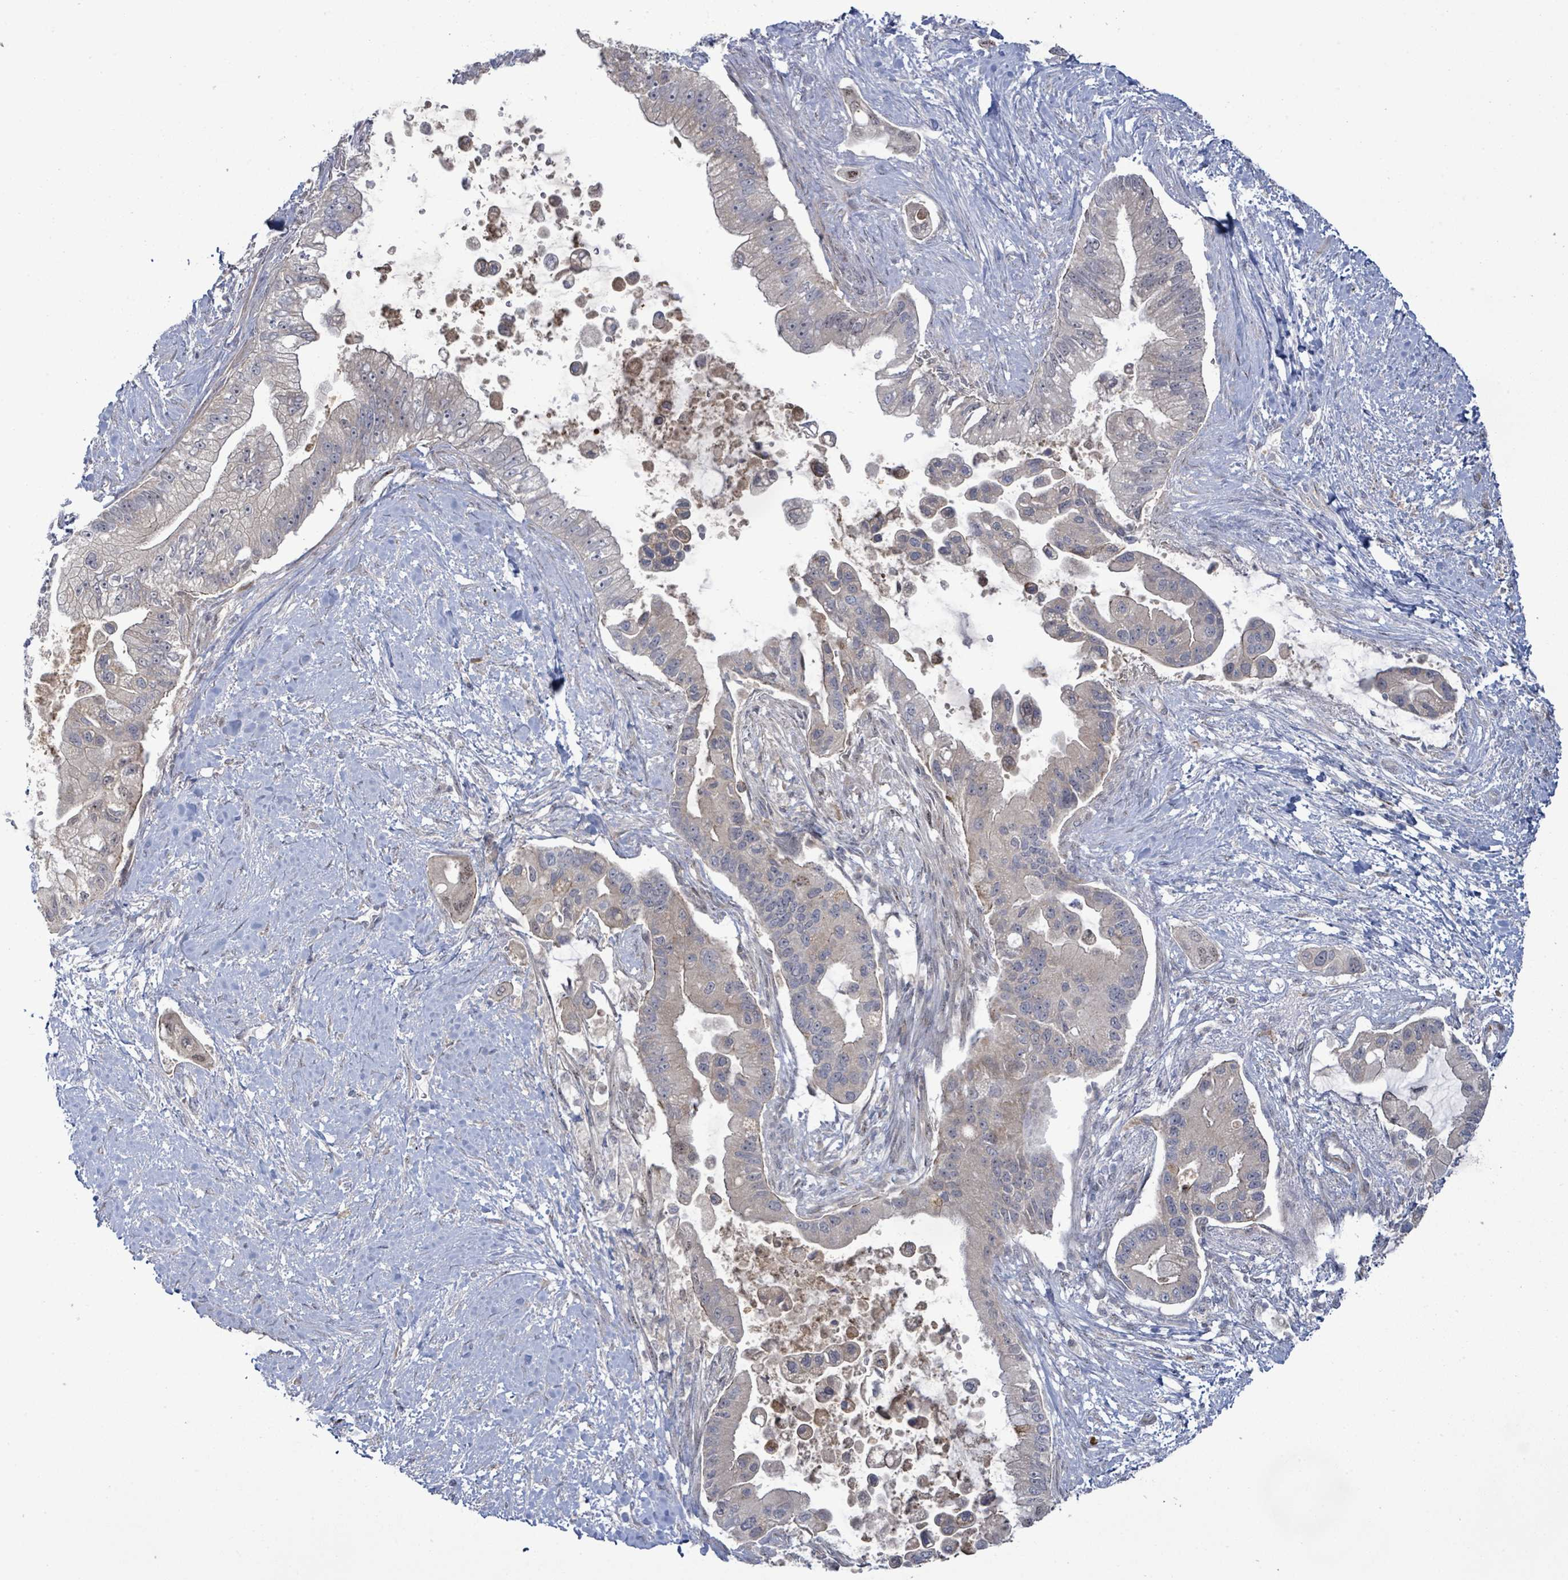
{"staining": {"intensity": "moderate", "quantity": "<25%", "location": "cytoplasmic/membranous"}, "tissue": "pancreatic cancer", "cell_type": "Tumor cells", "image_type": "cancer", "snomed": [{"axis": "morphology", "description": "Adenocarcinoma, NOS"}, {"axis": "topography", "description": "Pancreas"}], "caption": "Pancreatic adenocarcinoma stained for a protein shows moderate cytoplasmic/membranous positivity in tumor cells.", "gene": "SLIT3", "patient": {"sex": "male", "age": 57}}